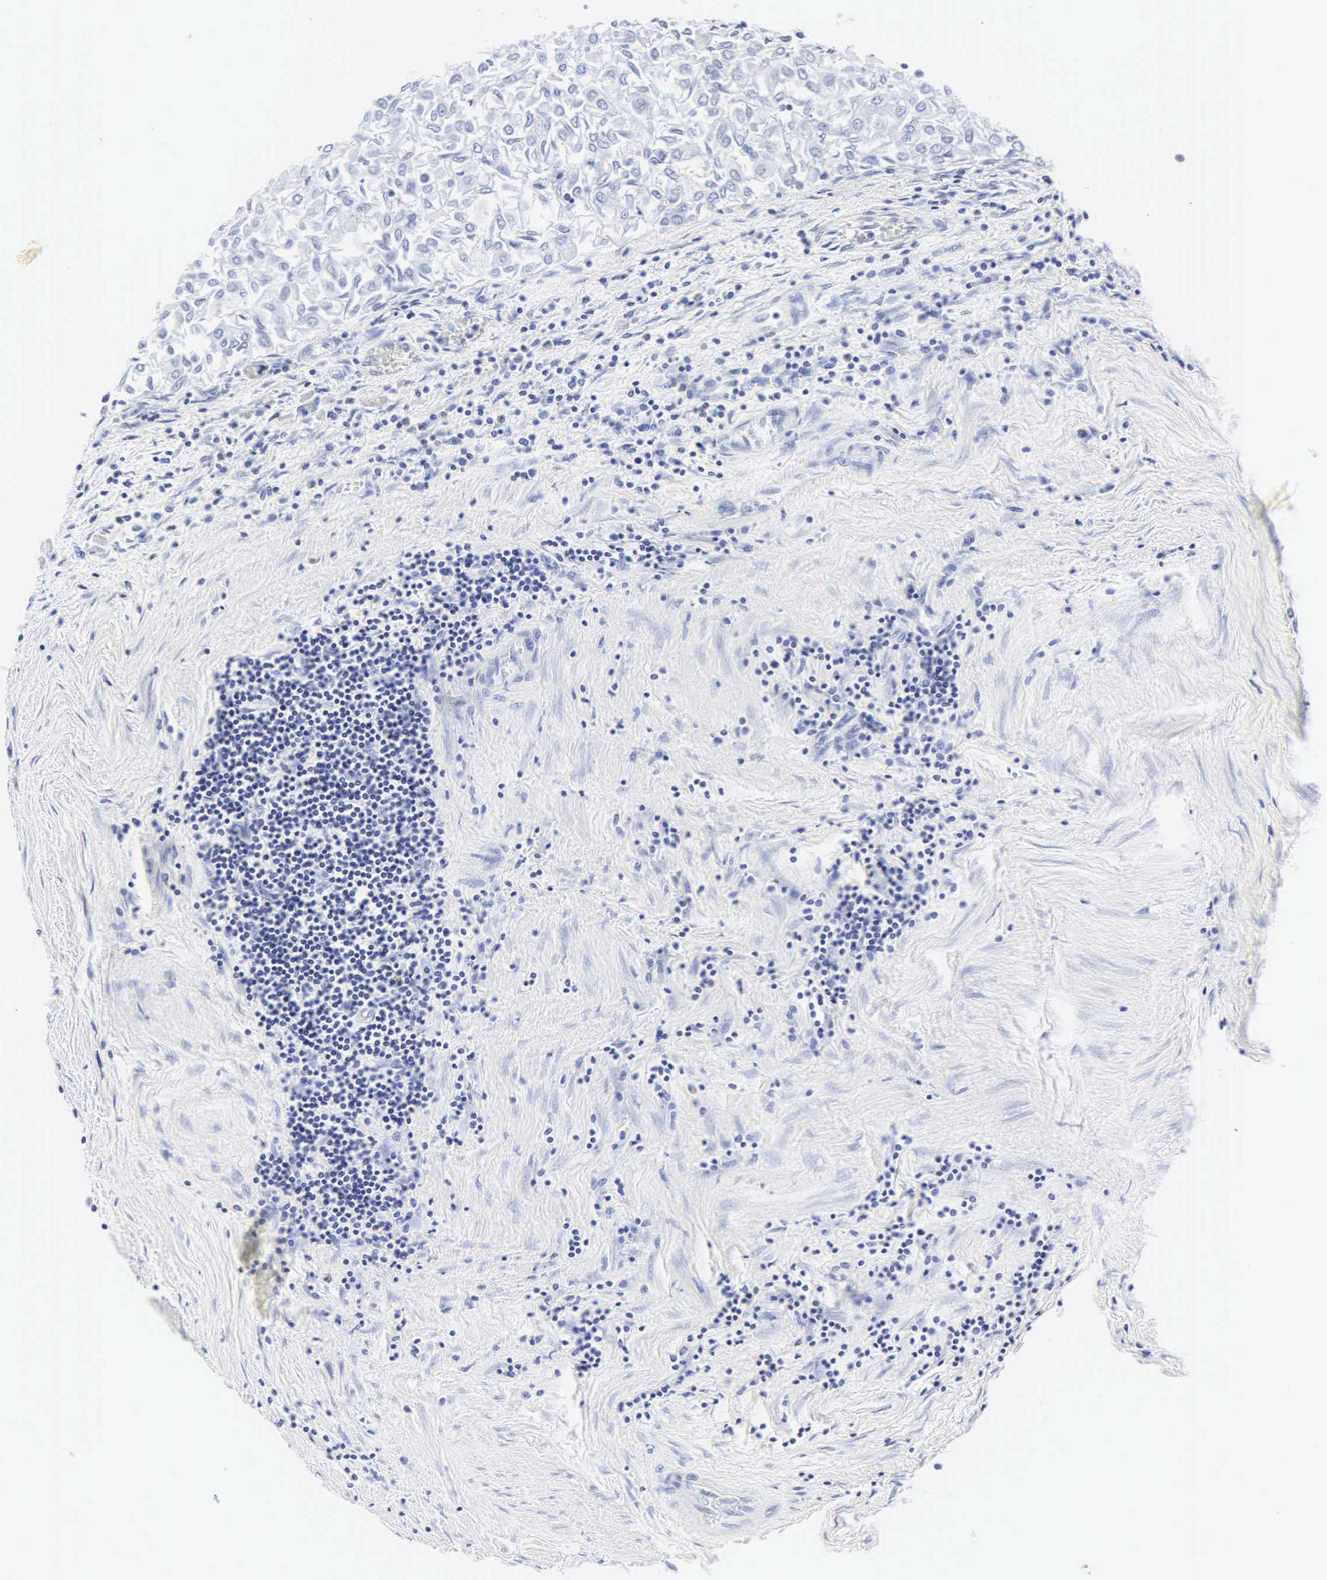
{"staining": {"intensity": "negative", "quantity": "none", "location": "none"}, "tissue": "urothelial cancer", "cell_type": "Tumor cells", "image_type": "cancer", "snomed": [{"axis": "morphology", "description": "Urothelial carcinoma, Low grade"}, {"axis": "topography", "description": "Urinary bladder"}], "caption": "This image is of urothelial carcinoma (low-grade) stained with immunohistochemistry to label a protein in brown with the nuclei are counter-stained blue. There is no positivity in tumor cells.", "gene": "INS", "patient": {"sex": "male", "age": 64}}